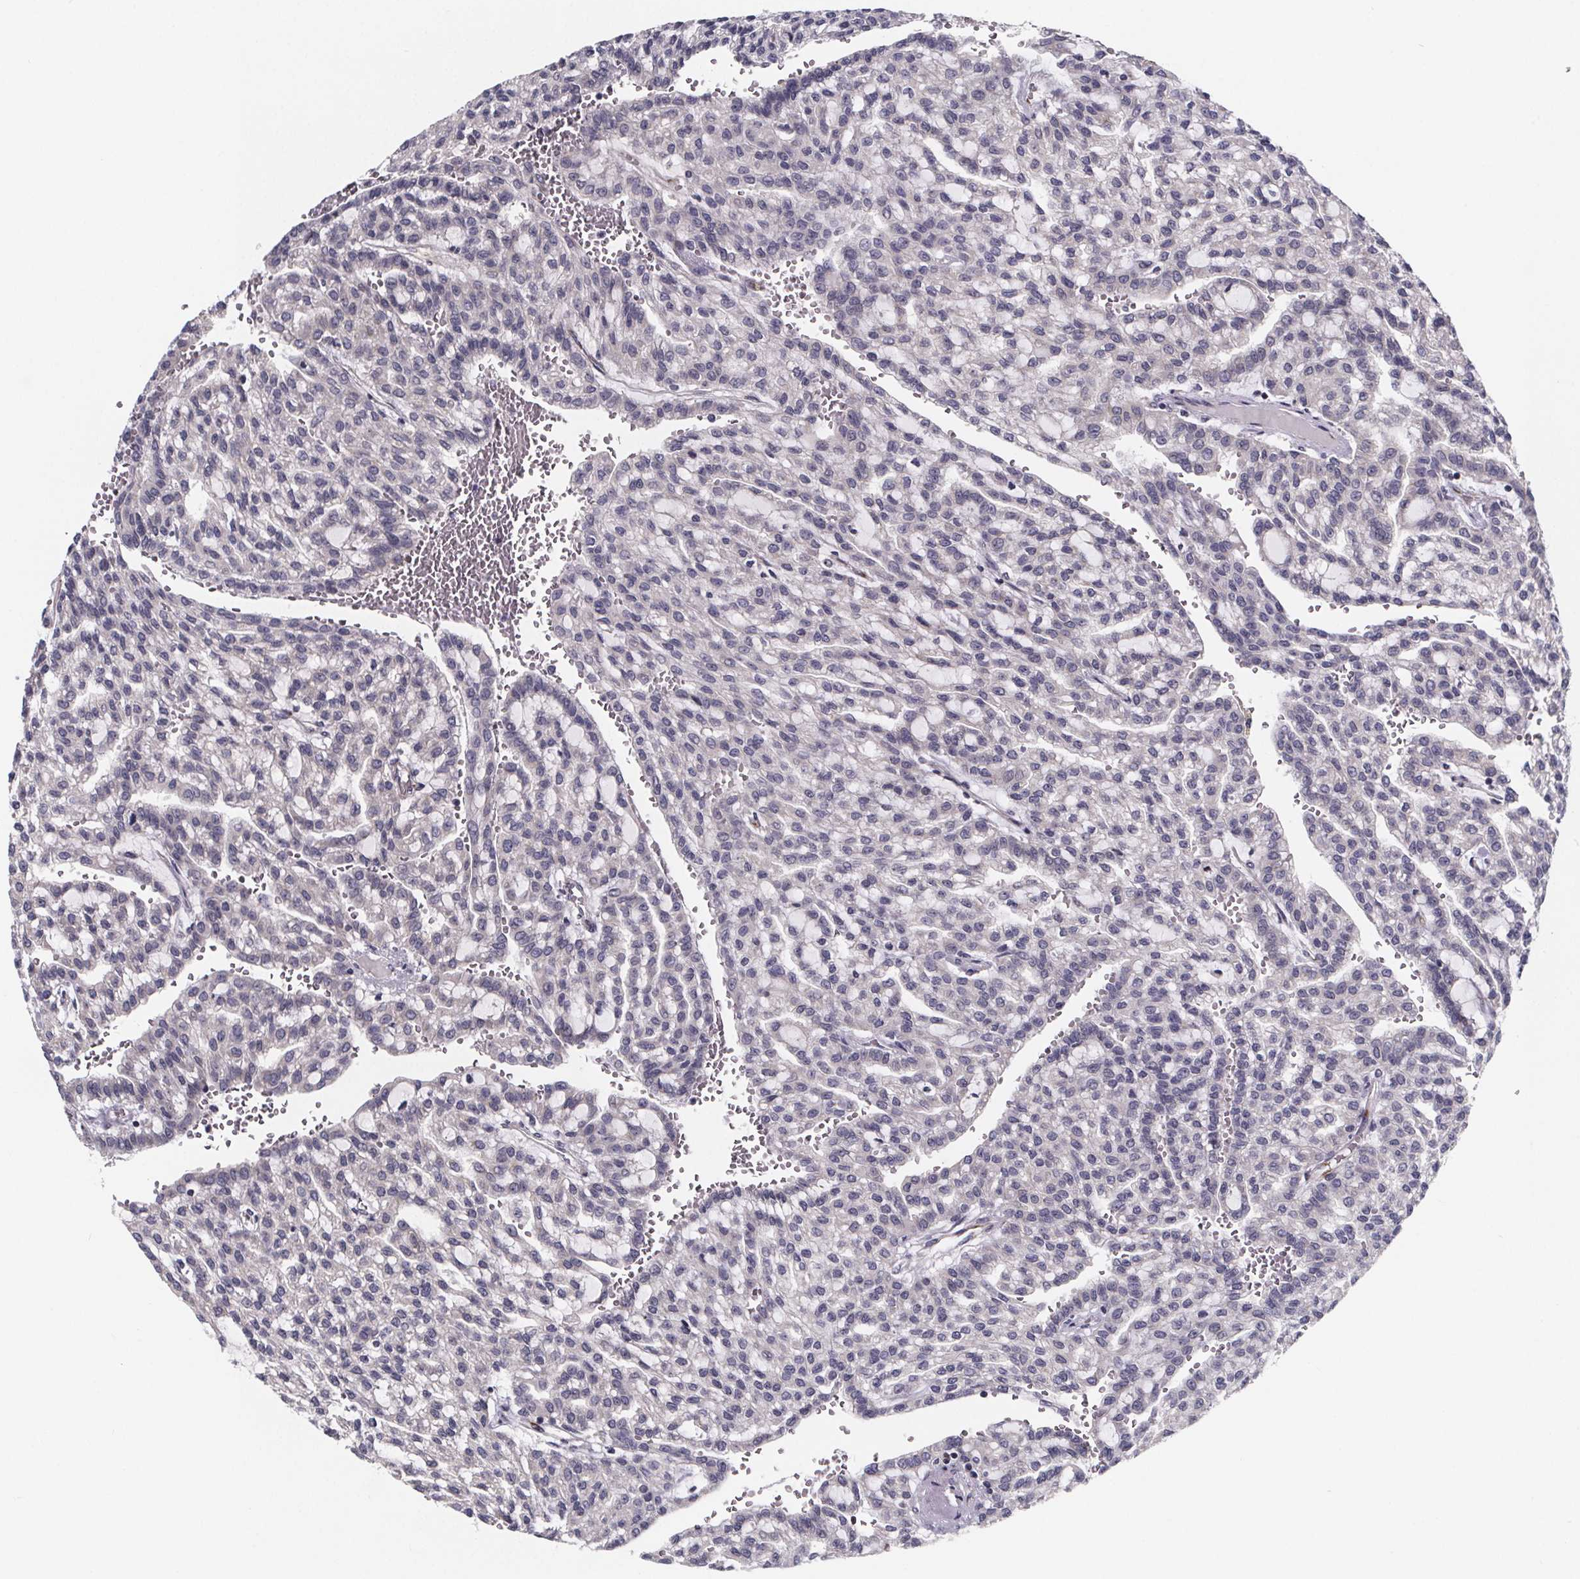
{"staining": {"intensity": "negative", "quantity": "none", "location": "none"}, "tissue": "renal cancer", "cell_type": "Tumor cells", "image_type": "cancer", "snomed": [{"axis": "morphology", "description": "Adenocarcinoma, NOS"}, {"axis": "topography", "description": "Kidney"}], "caption": "An immunohistochemistry image of renal adenocarcinoma is shown. There is no staining in tumor cells of renal adenocarcinoma.", "gene": "NDST1", "patient": {"sex": "male", "age": 63}}